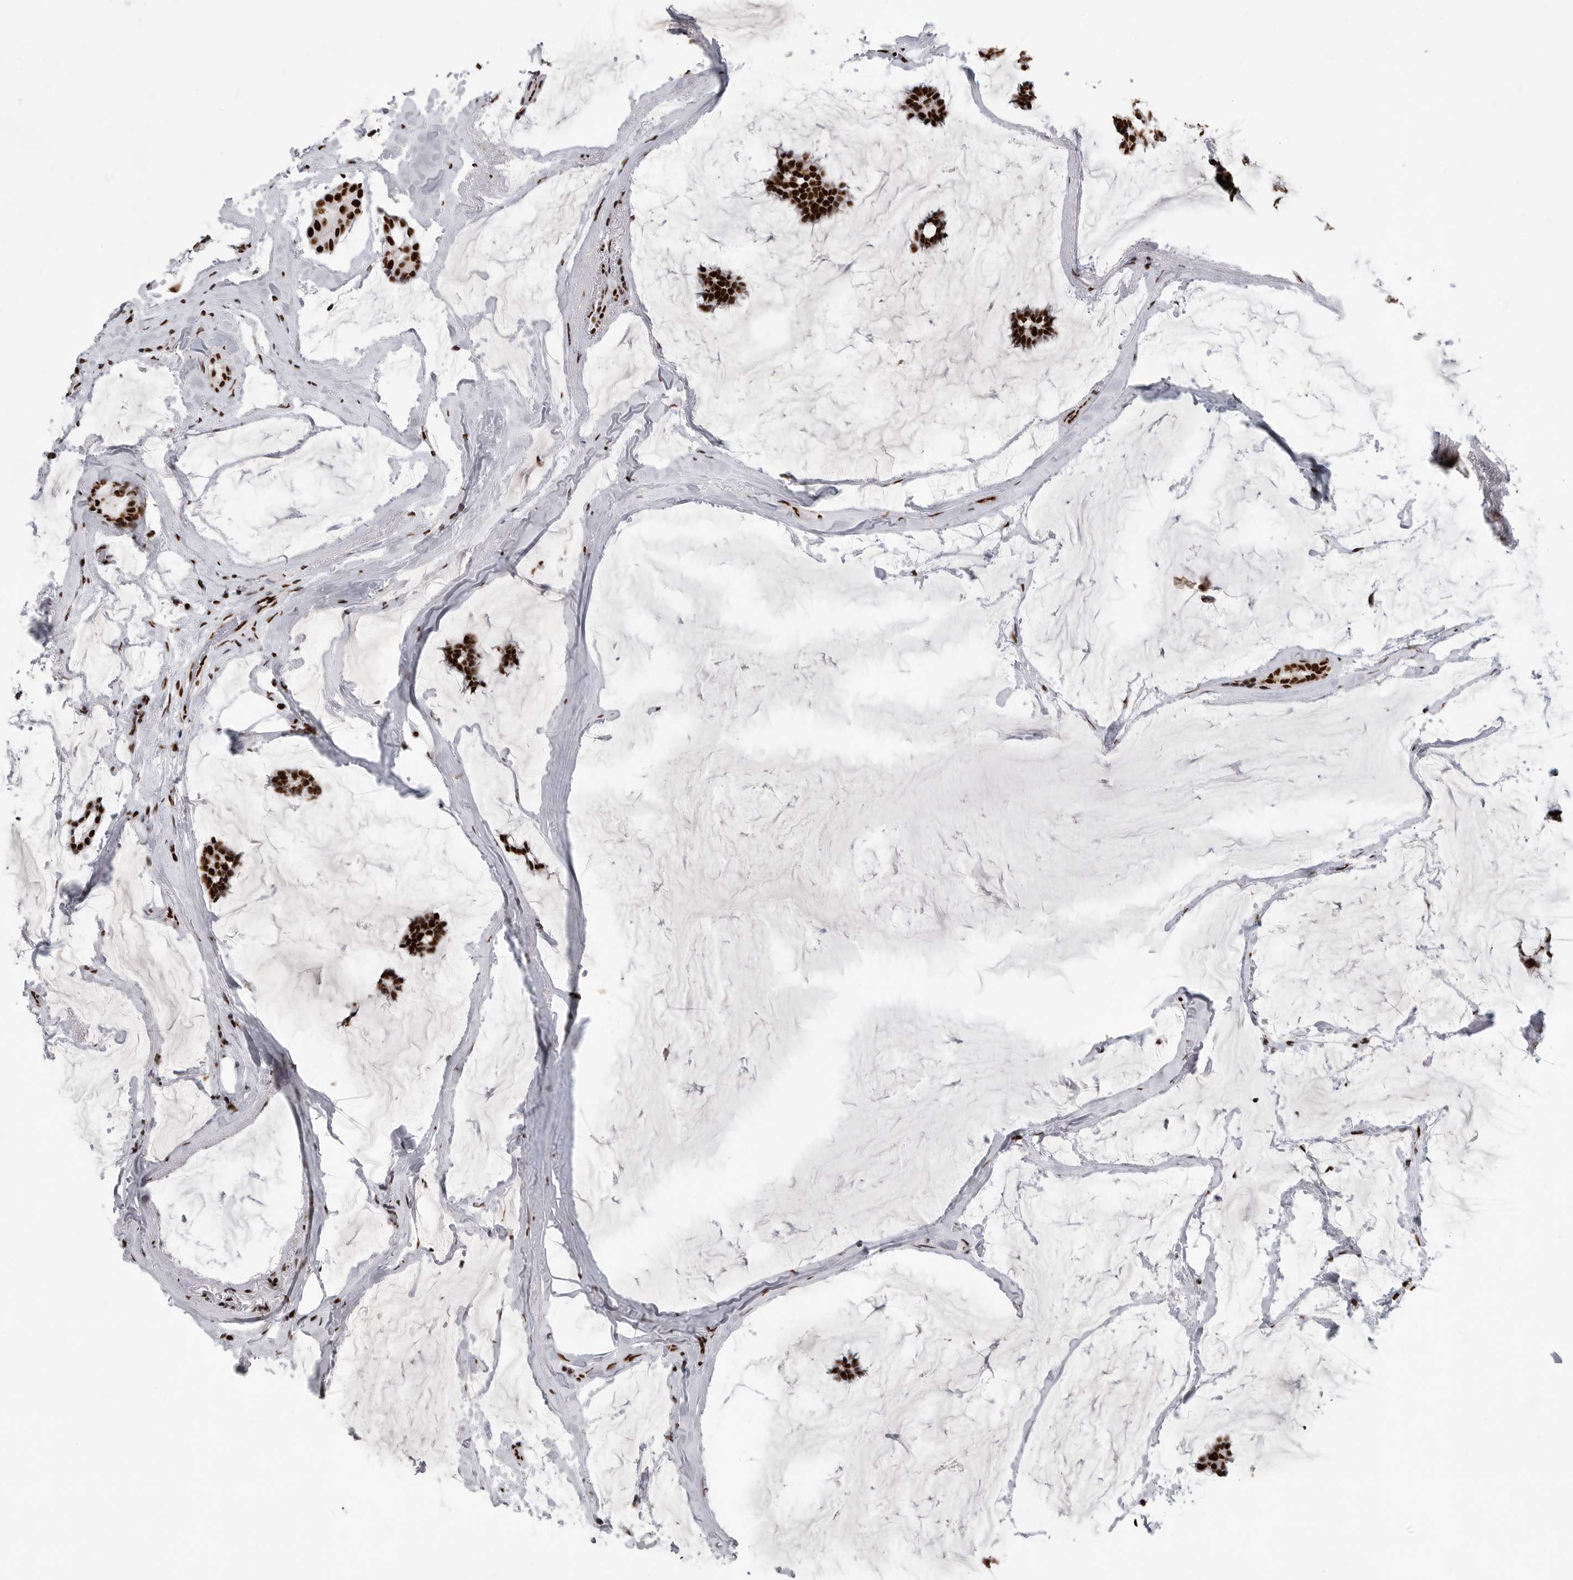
{"staining": {"intensity": "strong", "quantity": ">75%", "location": "nuclear"}, "tissue": "breast cancer", "cell_type": "Tumor cells", "image_type": "cancer", "snomed": [{"axis": "morphology", "description": "Duct carcinoma"}, {"axis": "topography", "description": "Breast"}], "caption": "Immunohistochemical staining of breast cancer (invasive ductal carcinoma) shows strong nuclear protein staining in about >75% of tumor cells.", "gene": "BCLAF1", "patient": {"sex": "female", "age": 93}}